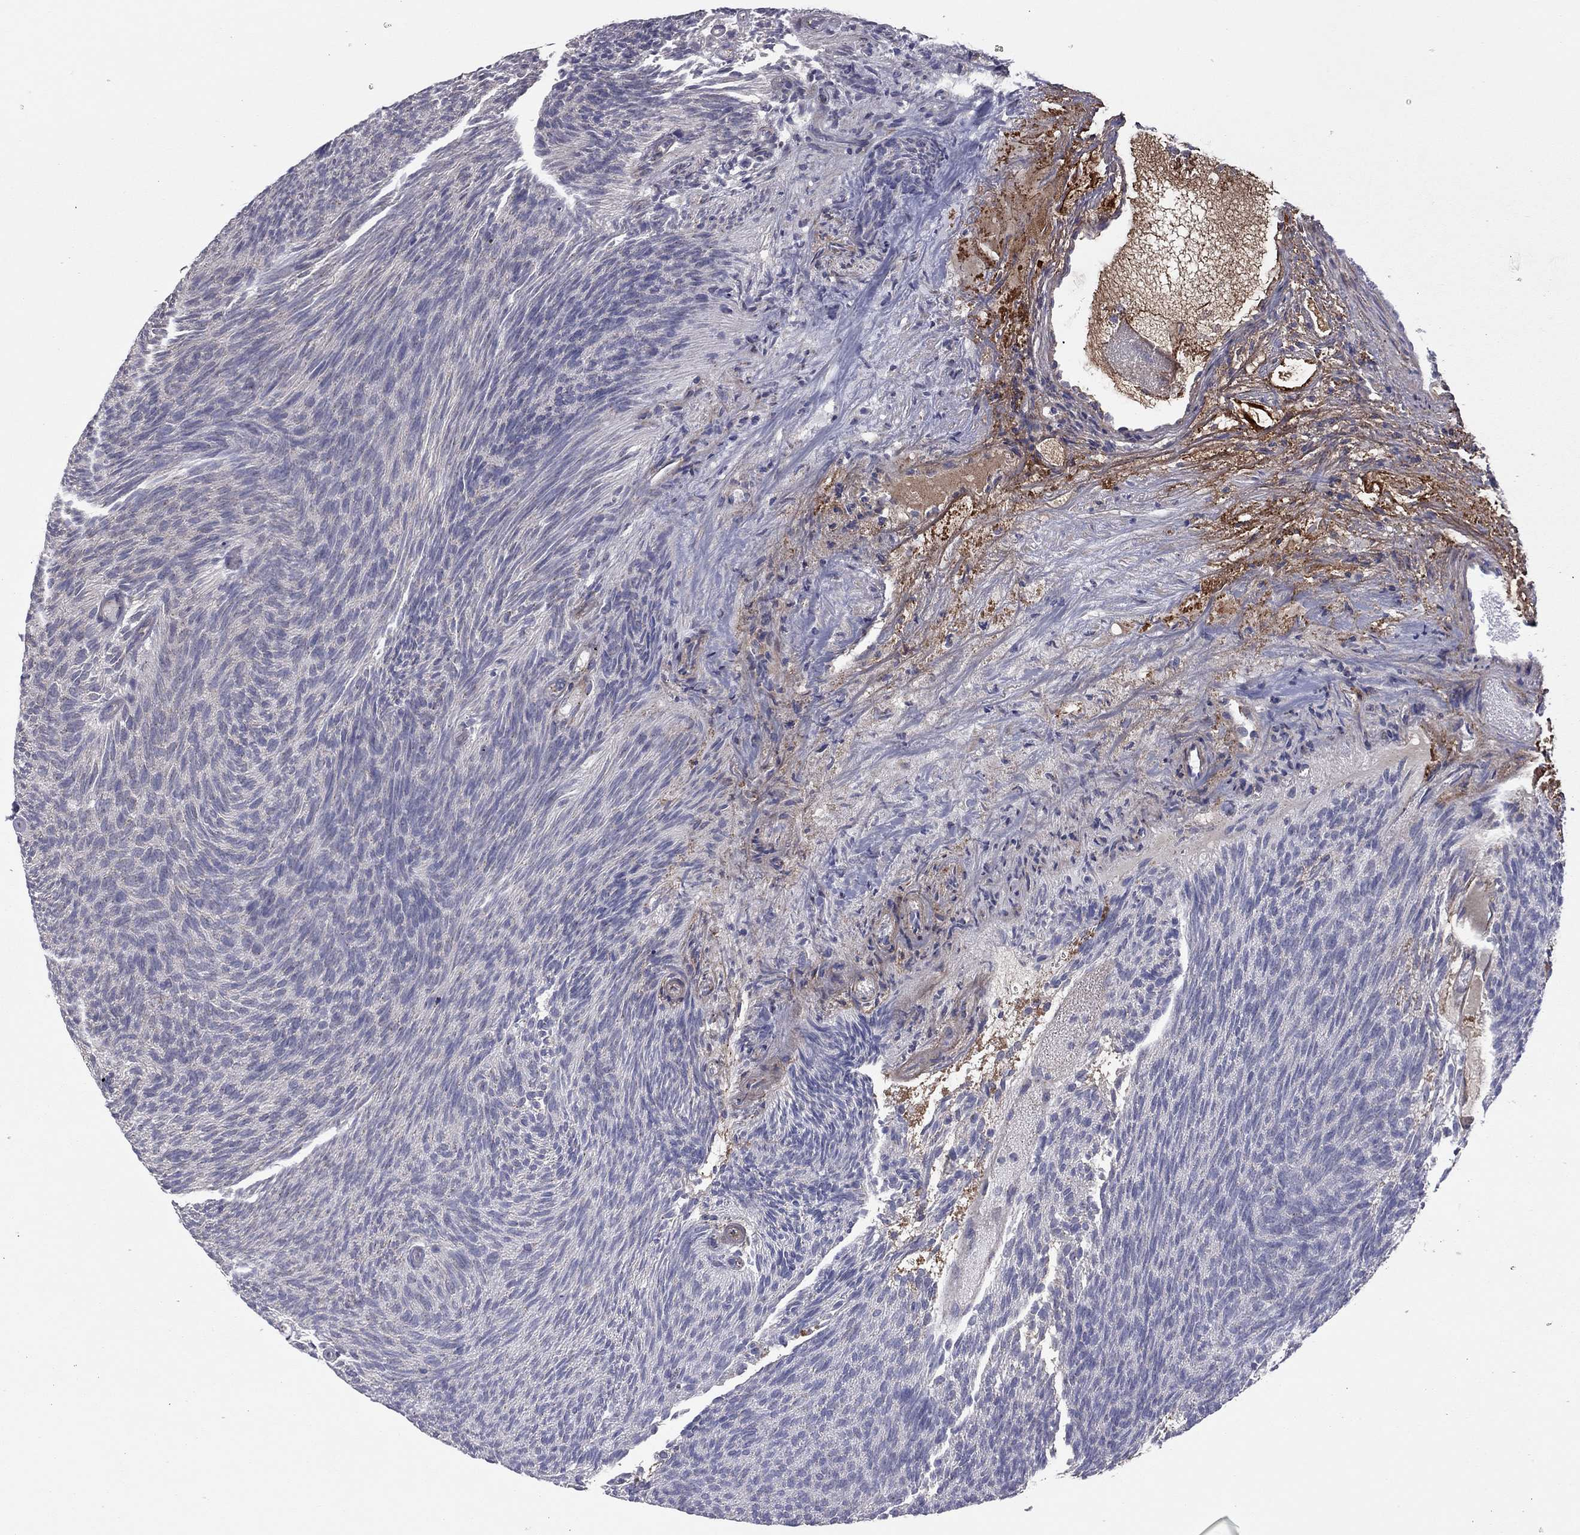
{"staining": {"intensity": "negative", "quantity": "none", "location": "none"}, "tissue": "urothelial cancer", "cell_type": "Tumor cells", "image_type": "cancer", "snomed": [{"axis": "morphology", "description": "Urothelial carcinoma, Low grade"}, {"axis": "topography", "description": "Urinary bladder"}], "caption": "High magnification brightfield microscopy of low-grade urothelial carcinoma stained with DAB (3,3'-diaminobenzidine) (brown) and counterstained with hematoxylin (blue): tumor cells show no significant expression. The staining is performed using DAB brown chromogen with nuclei counter-stained in using hematoxylin.", "gene": "DUSP7", "patient": {"sex": "male", "age": 77}}